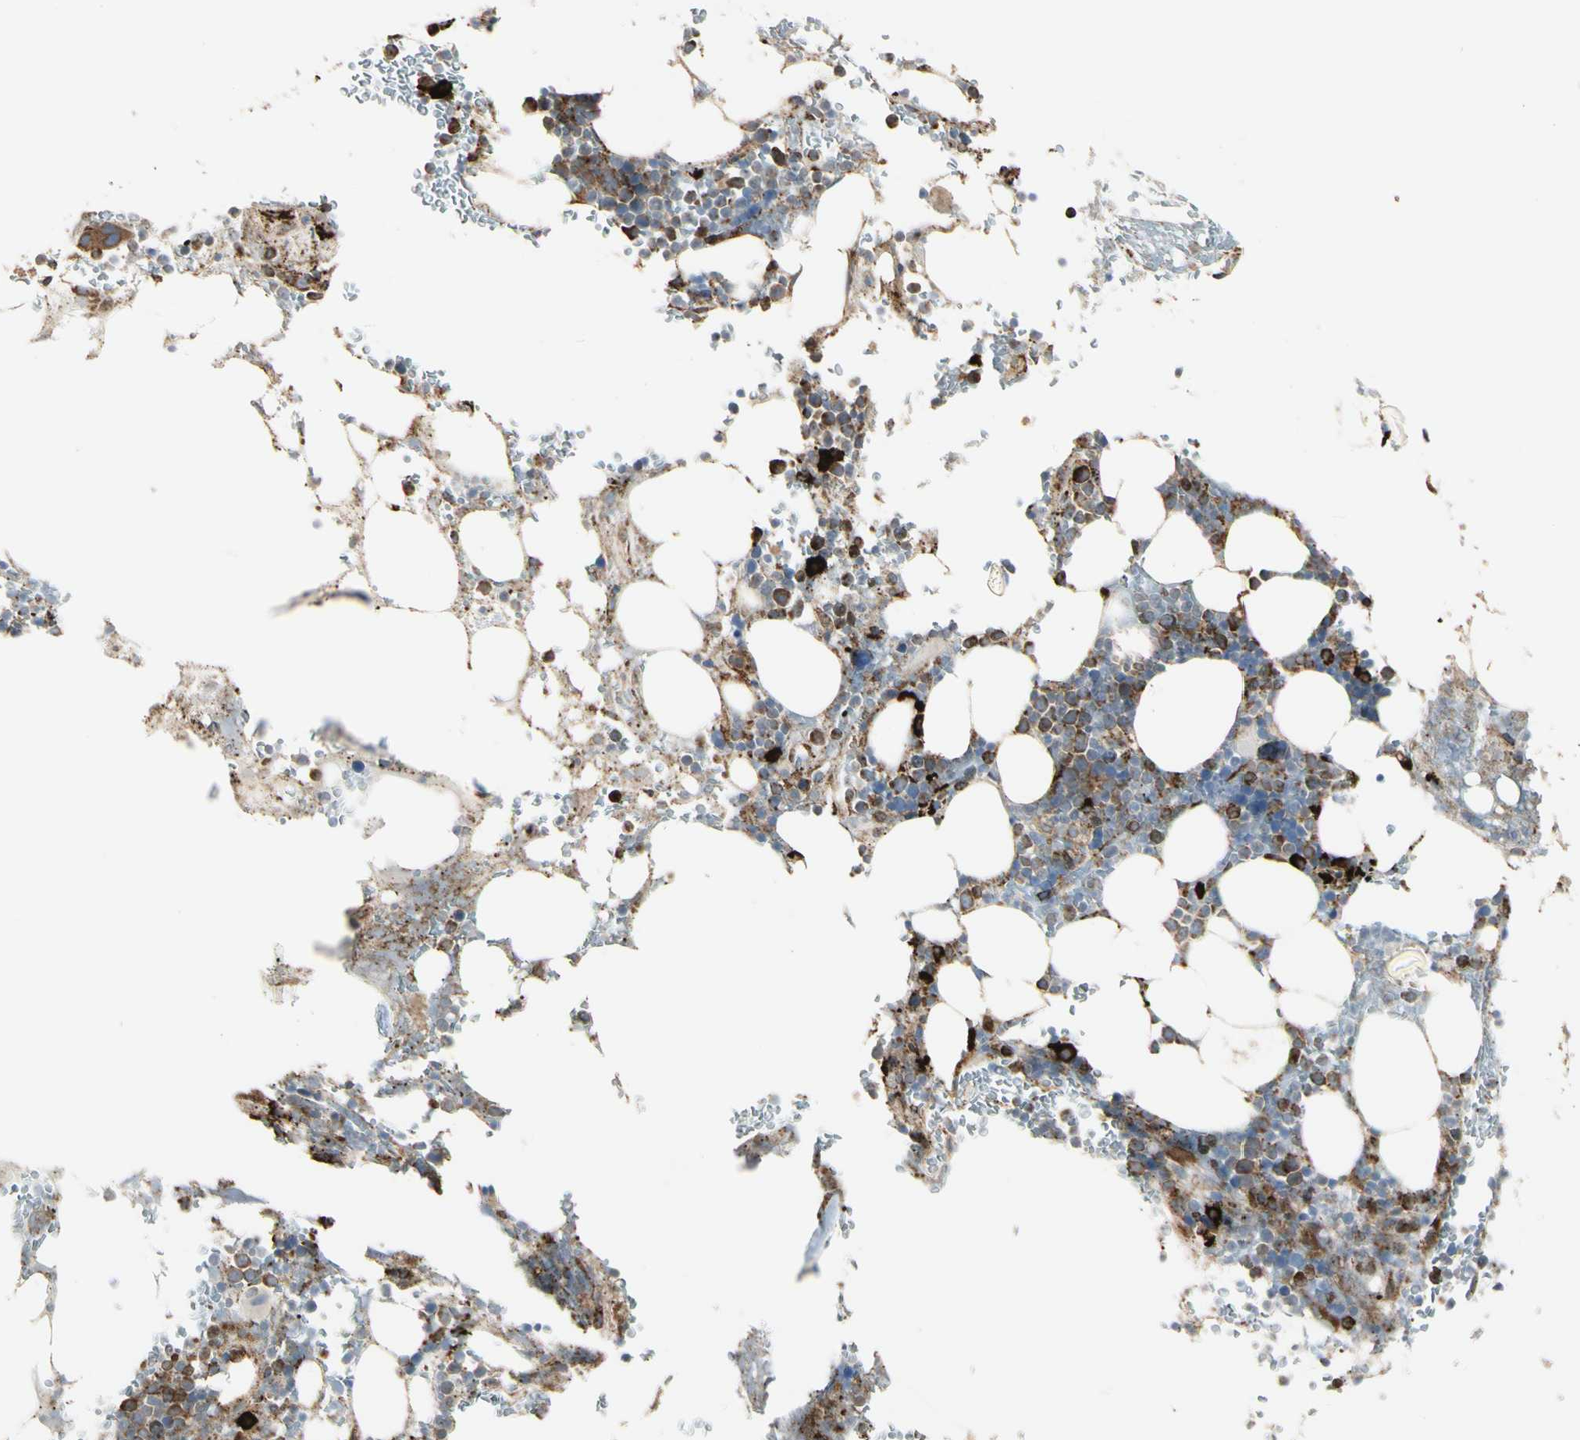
{"staining": {"intensity": "strong", "quantity": "25%-75%", "location": "cytoplasmic/membranous"}, "tissue": "bone marrow", "cell_type": "Hematopoietic cells", "image_type": "normal", "snomed": [{"axis": "morphology", "description": "Normal tissue, NOS"}, {"axis": "topography", "description": "Bone marrow"}], "caption": "Immunohistochemistry histopathology image of benign bone marrow: human bone marrow stained using IHC shows high levels of strong protein expression localized specifically in the cytoplasmic/membranous of hematopoietic cells, appearing as a cytoplasmic/membranous brown color.", "gene": "HSP90B1", "patient": {"sex": "female", "age": 73}}